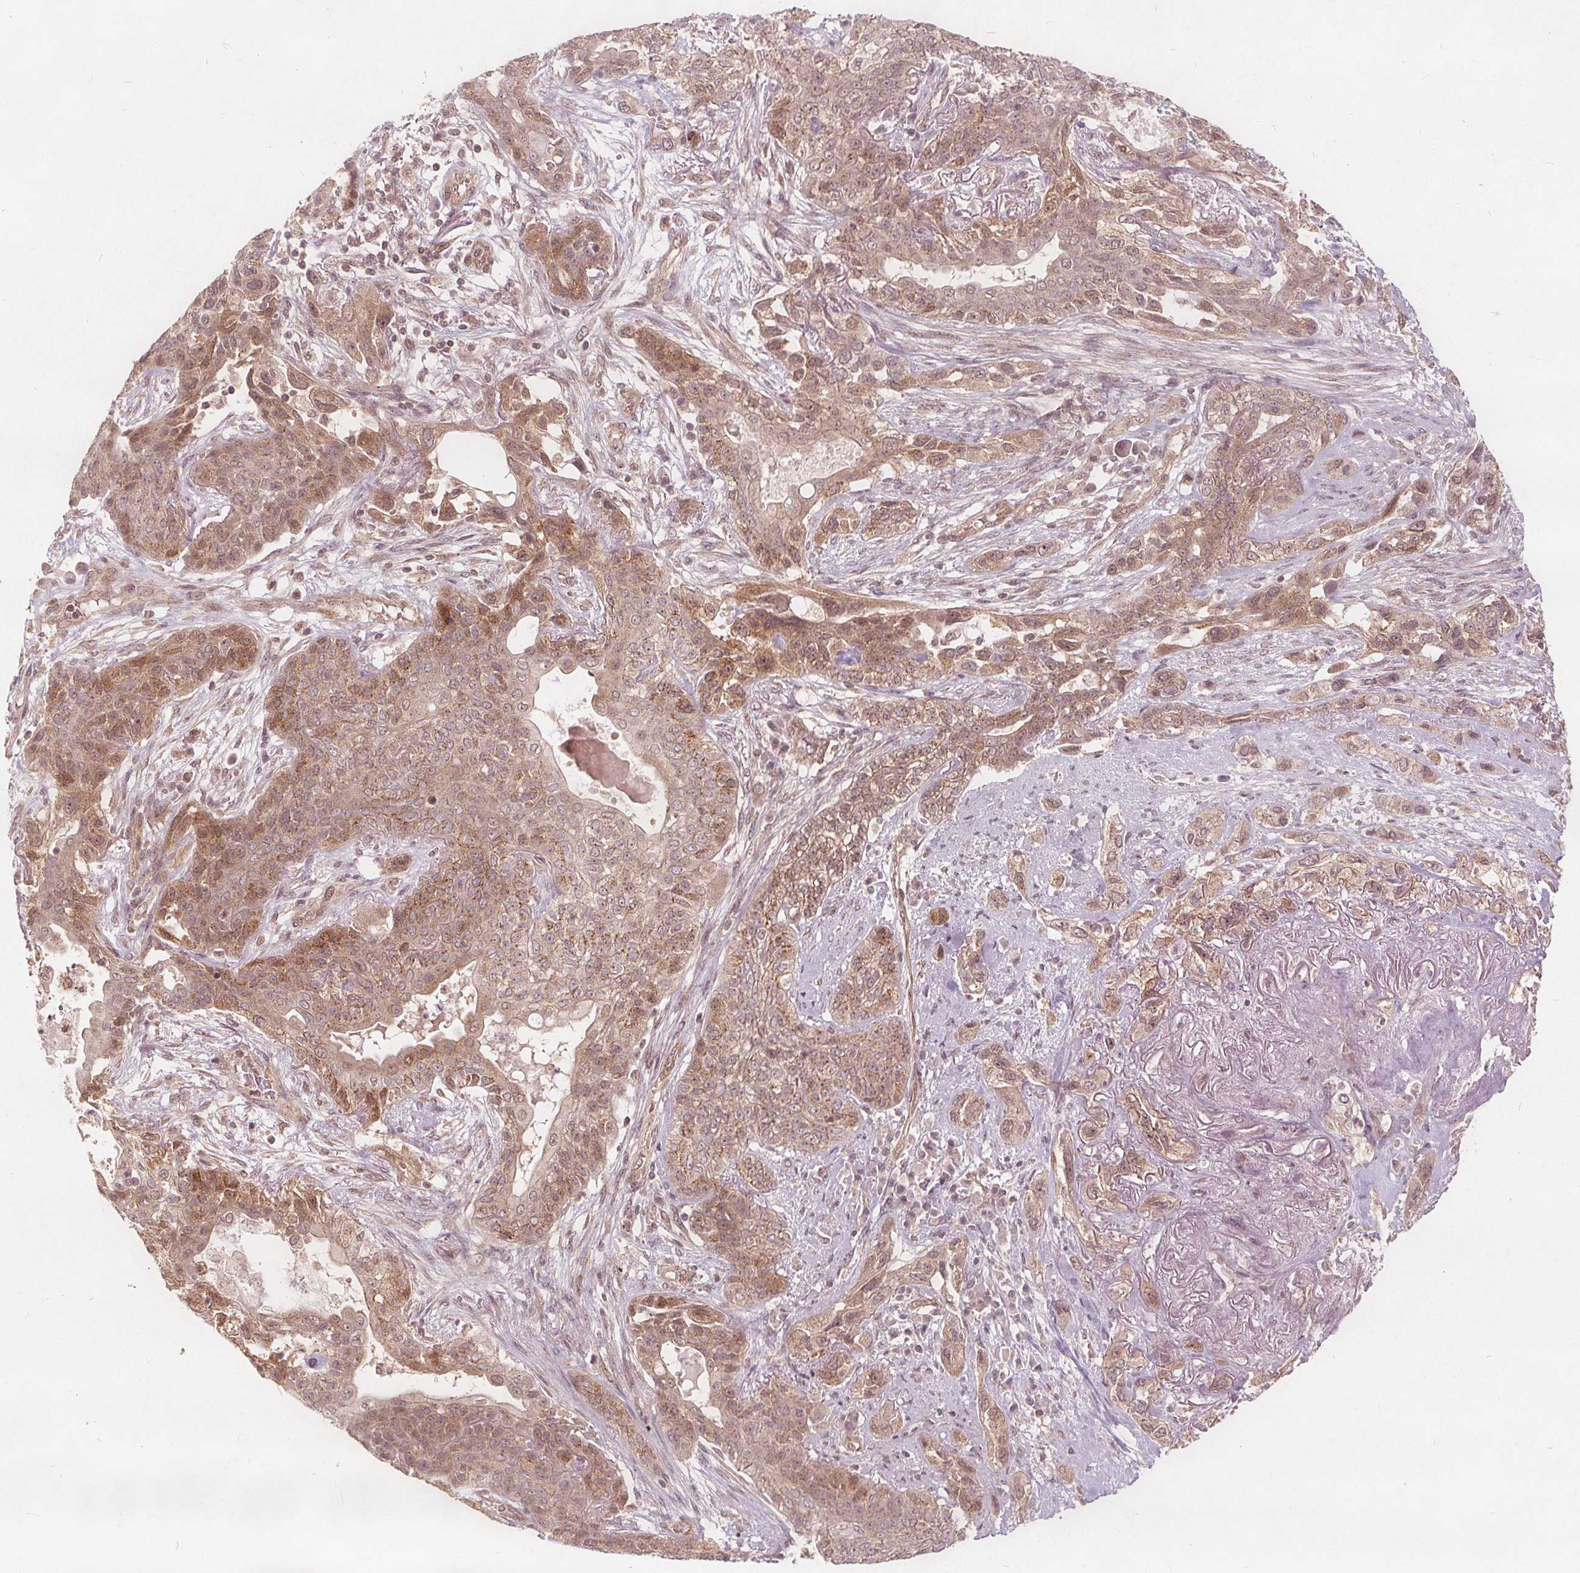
{"staining": {"intensity": "moderate", "quantity": ">75%", "location": "cytoplasmic/membranous,nuclear"}, "tissue": "lung cancer", "cell_type": "Tumor cells", "image_type": "cancer", "snomed": [{"axis": "morphology", "description": "Squamous cell carcinoma, NOS"}, {"axis": "topography", "description": "Lung"}], "caption": "This is a micrograph of immunohistochemistry staining of squamous cell carcinoma (lung), which shows moderate expression in the cytoplasmic/membranous and nuclear of tumor cells.", "gene": "PPP1CB", "patient": {"sex": "female", "age": 70}}